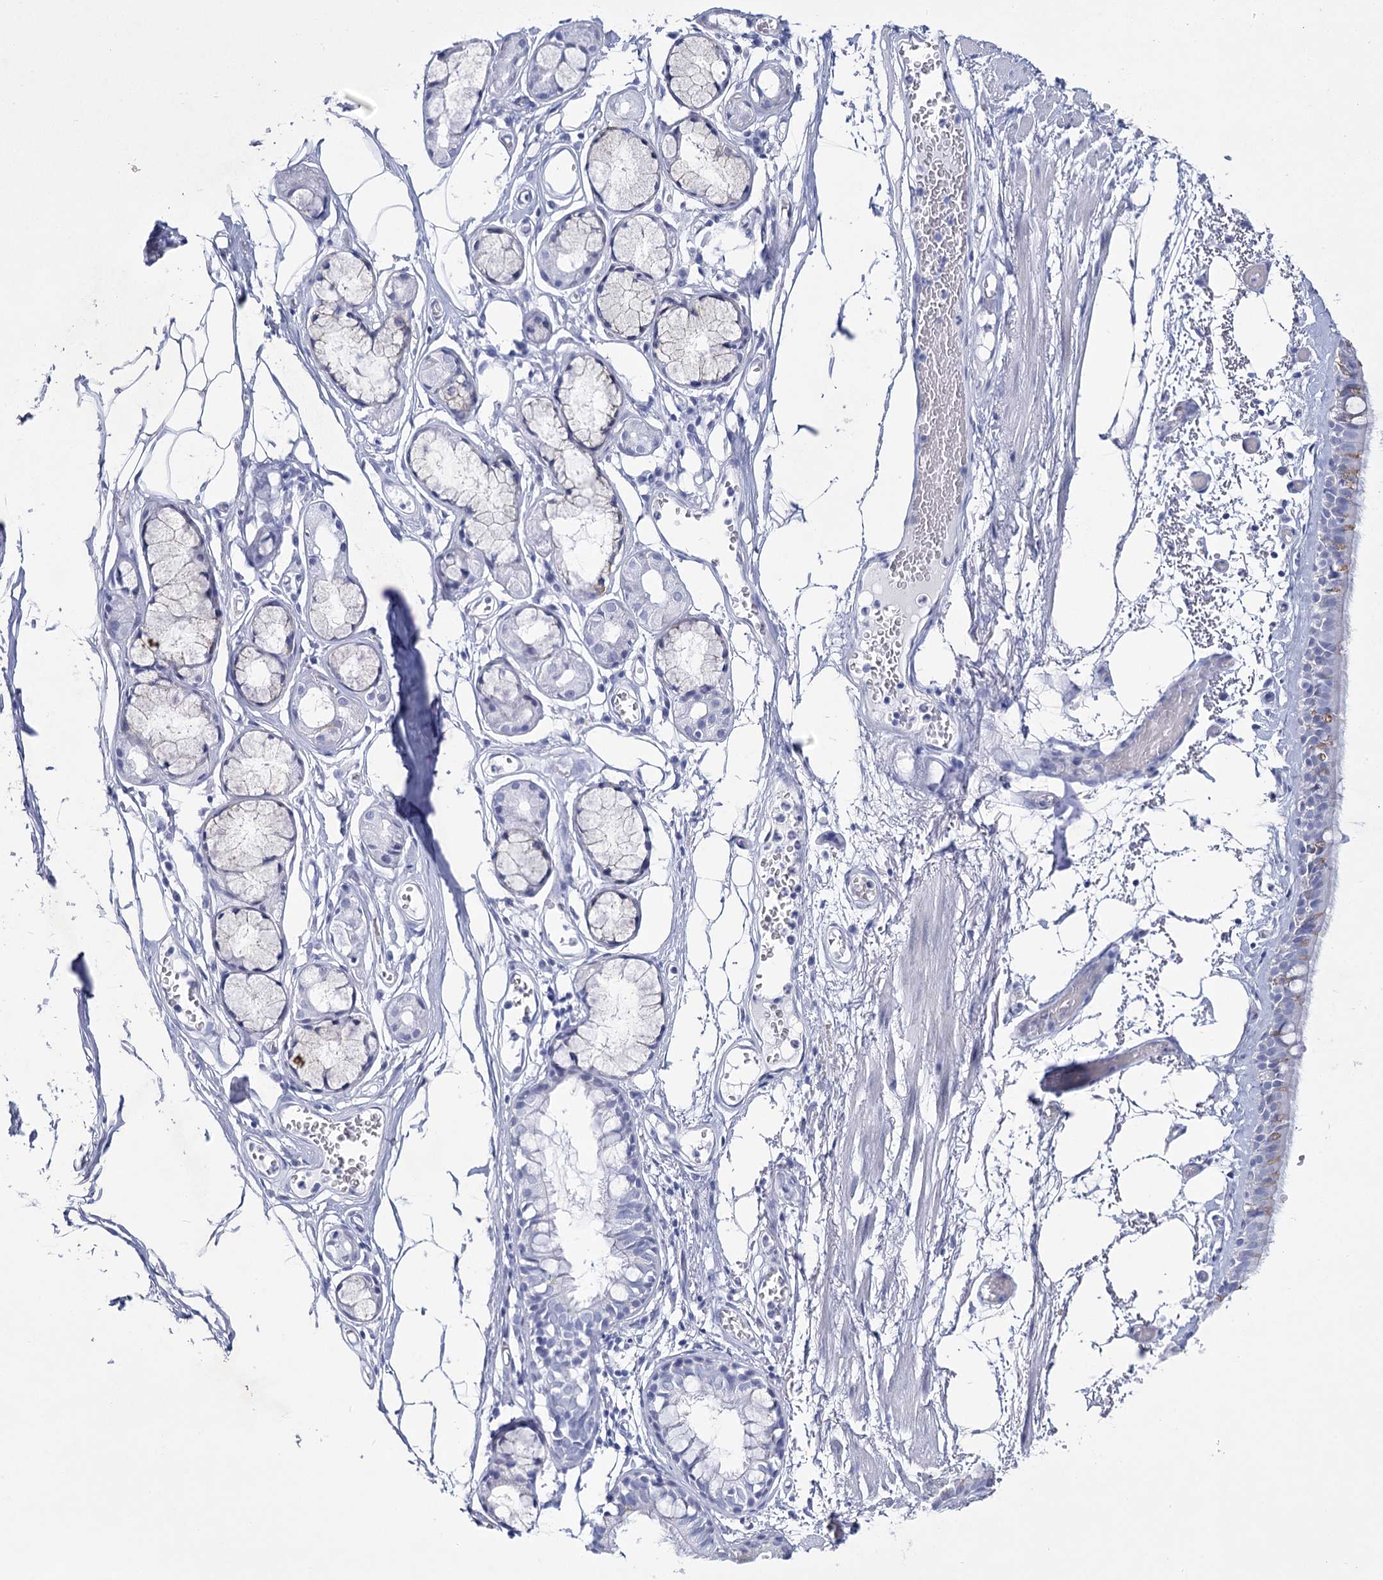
{"staining": {"intensity": "moderate", "quantity": "<25%", "location": "cytoplasmic/membranous"}, "tissue": "bronchus", "cell_type": "Respiratory epithelial cells", "image_type": "normal", "snomed": [{"axis": "morphology", "description": "Normal tissue, NOS"}, {"axis": "topography", "description": "Bronchus"}, {"axis": "topography", "description": "Lung"}], "caption": "This histopathology image reveals normal bronchus stained with immunohistochemistry (IHC) to label a protein in brown. The cytoplasmic/membranous of respiratory epithelial cells show moderate positivity for the protein. Nuclei are counter-stained blue.", "gene": "RNF186", "patient": {"sex": "male", "age": 56}}